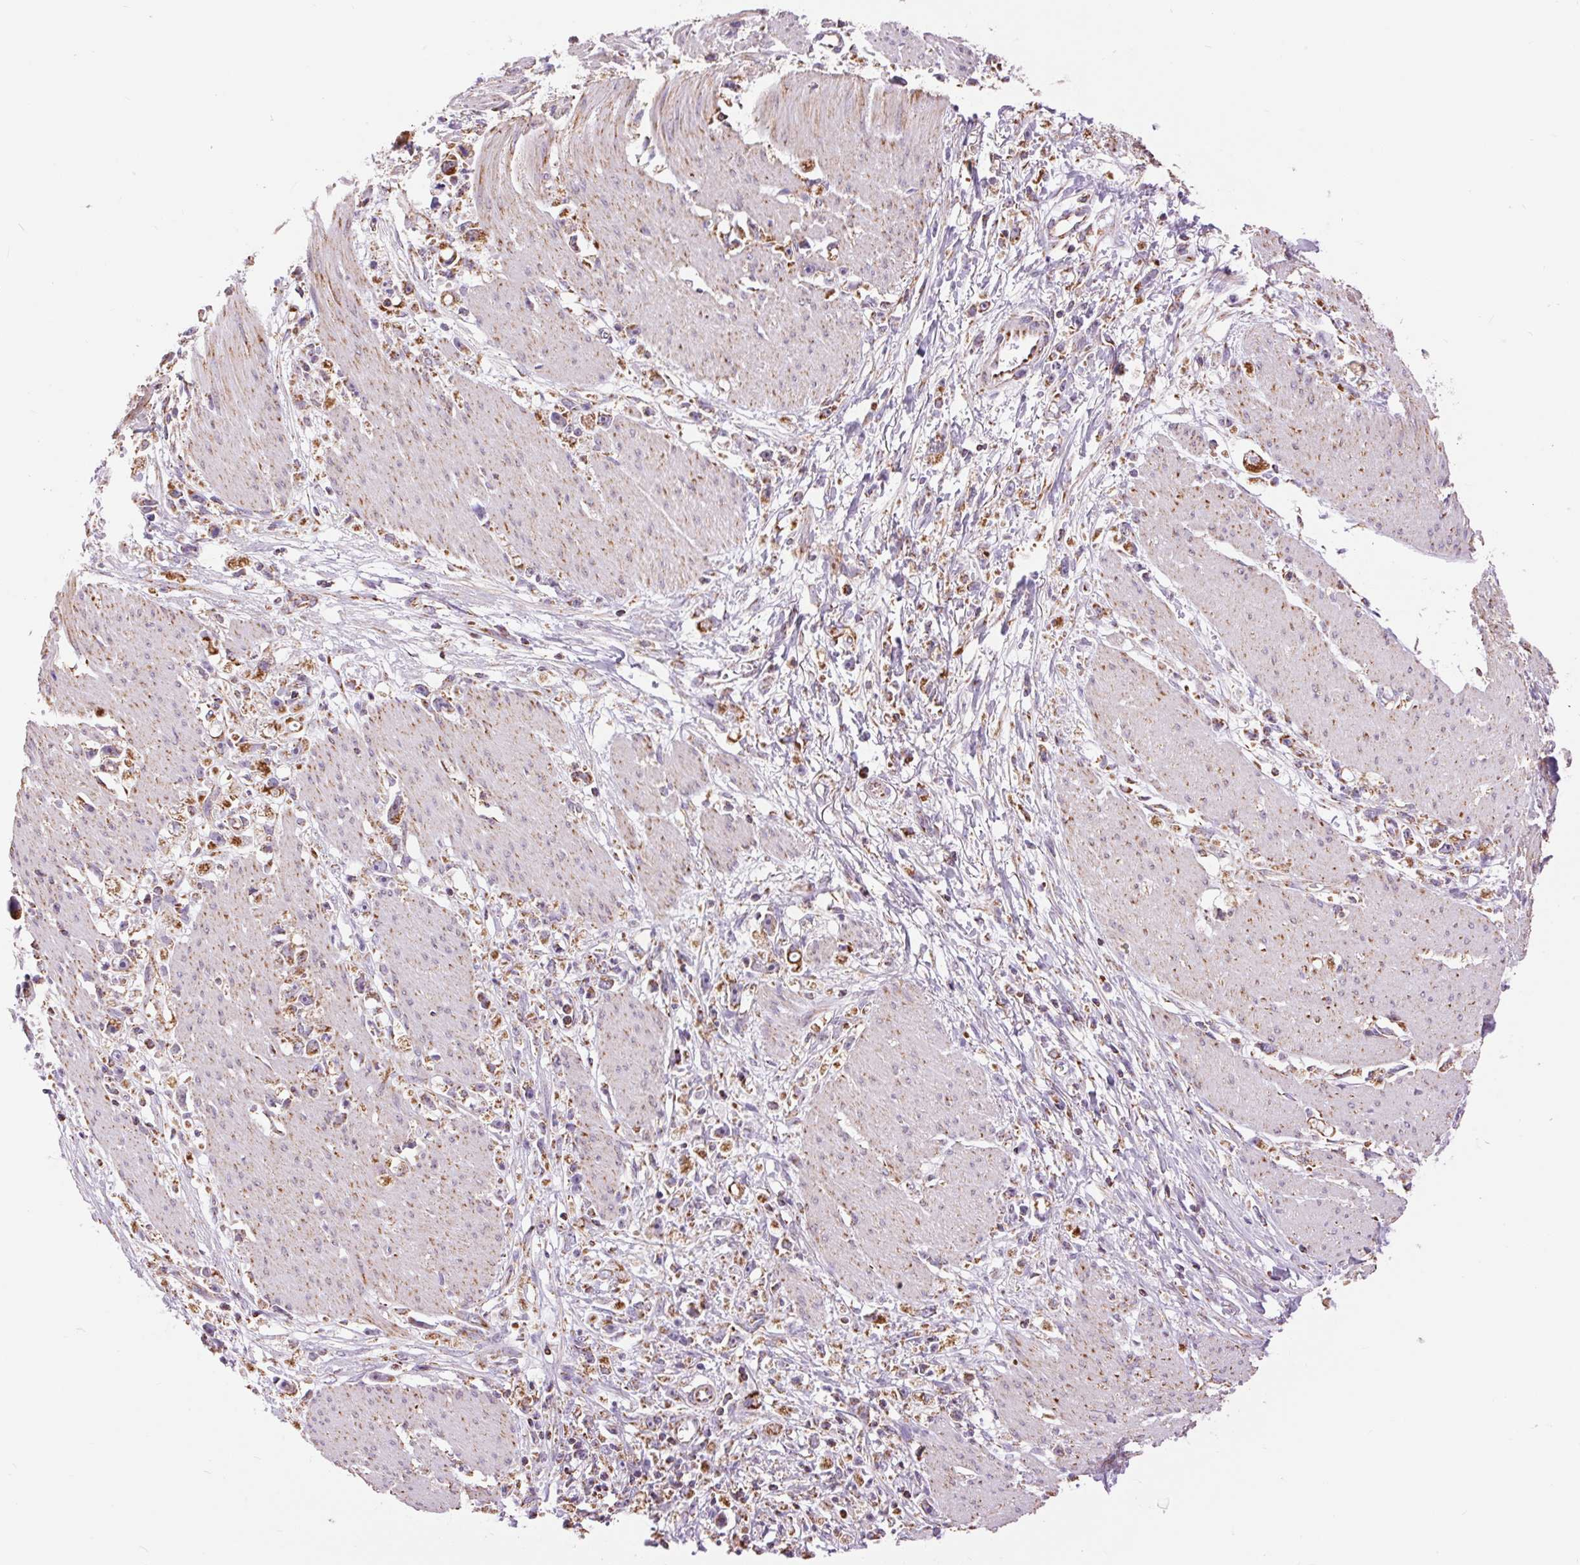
{"staining": {"intensity": "strong", "quantity": ">75%", "location": "cytoplasmic/membranous"}, "tissue": "stomach cancer", "cell_type": "Tumor cells", "image_type": "cancer", "snomed": [{"axis": "morphology", "description": "Adenocarcinoma, NOS"}, {"axis": "topography", "description": "Stomach"}], "caption": "A high amount of strong cytoplasmic/membranous expression is appreciated in approximately >75% of tumor cells in stomach cancer tissue. (IHC, brightfield microscopy, high magnification).", "gene": "ATP5PB", "patient": {"sex": "female", "age": 59}}